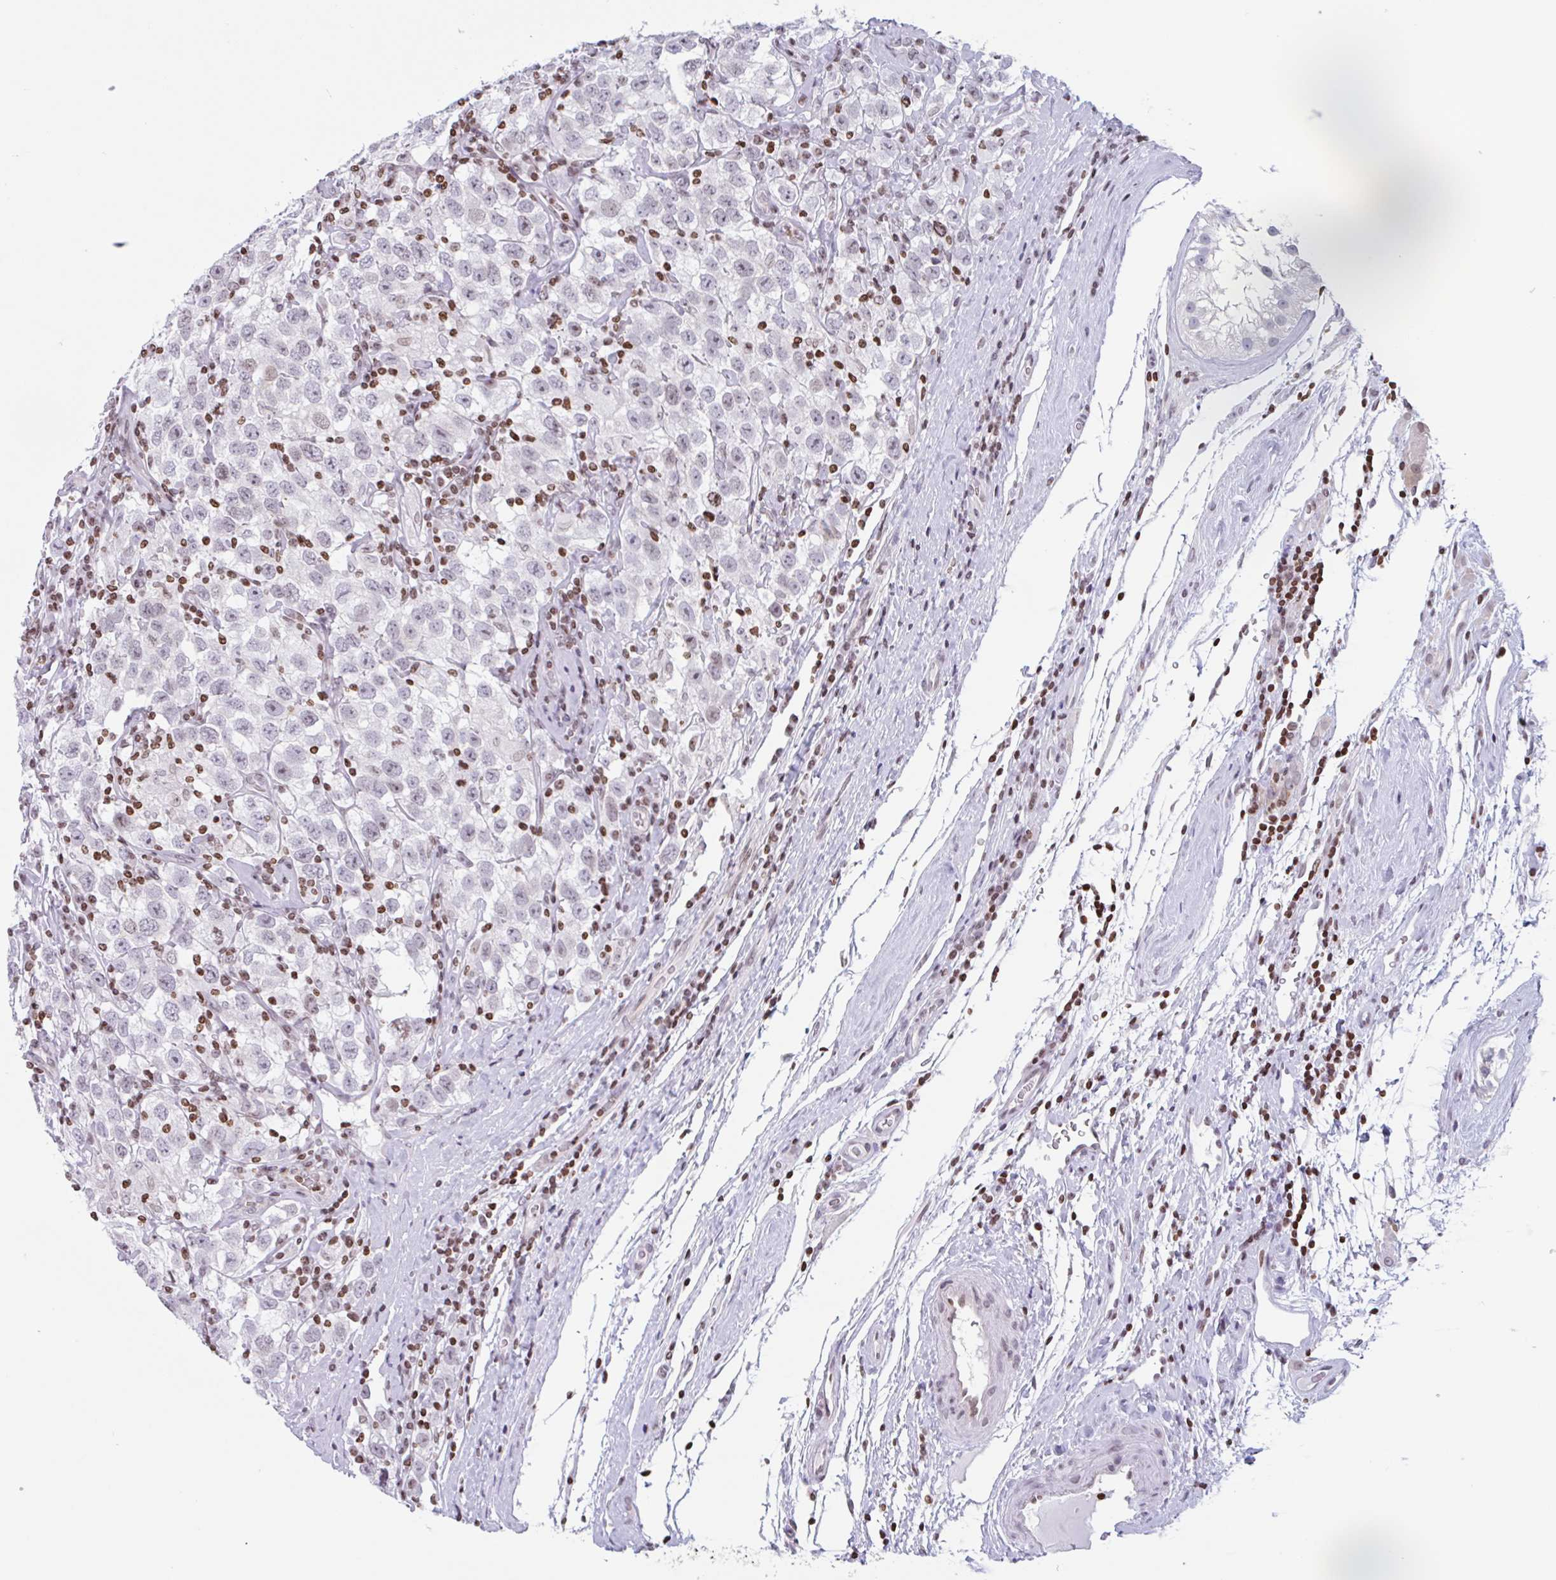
{"staining": {"intensity": "weak", "quantity": "25%-75%", "location": "nuclear"}, "tissue": "testis cancer", "cell_type": "Tumor cells", "image_type": "cancer", "snomed": [{"axis": "morphology", "description": "Seminoma, NOS"}, {"axis": "topography", "description": "Testis"}], "caption": "Human seminoma (testis) stained with a protein marker displays weak staining in tumor cells.", "gene": "NOL6", "patient": {"sex": "male", "age": 41}}